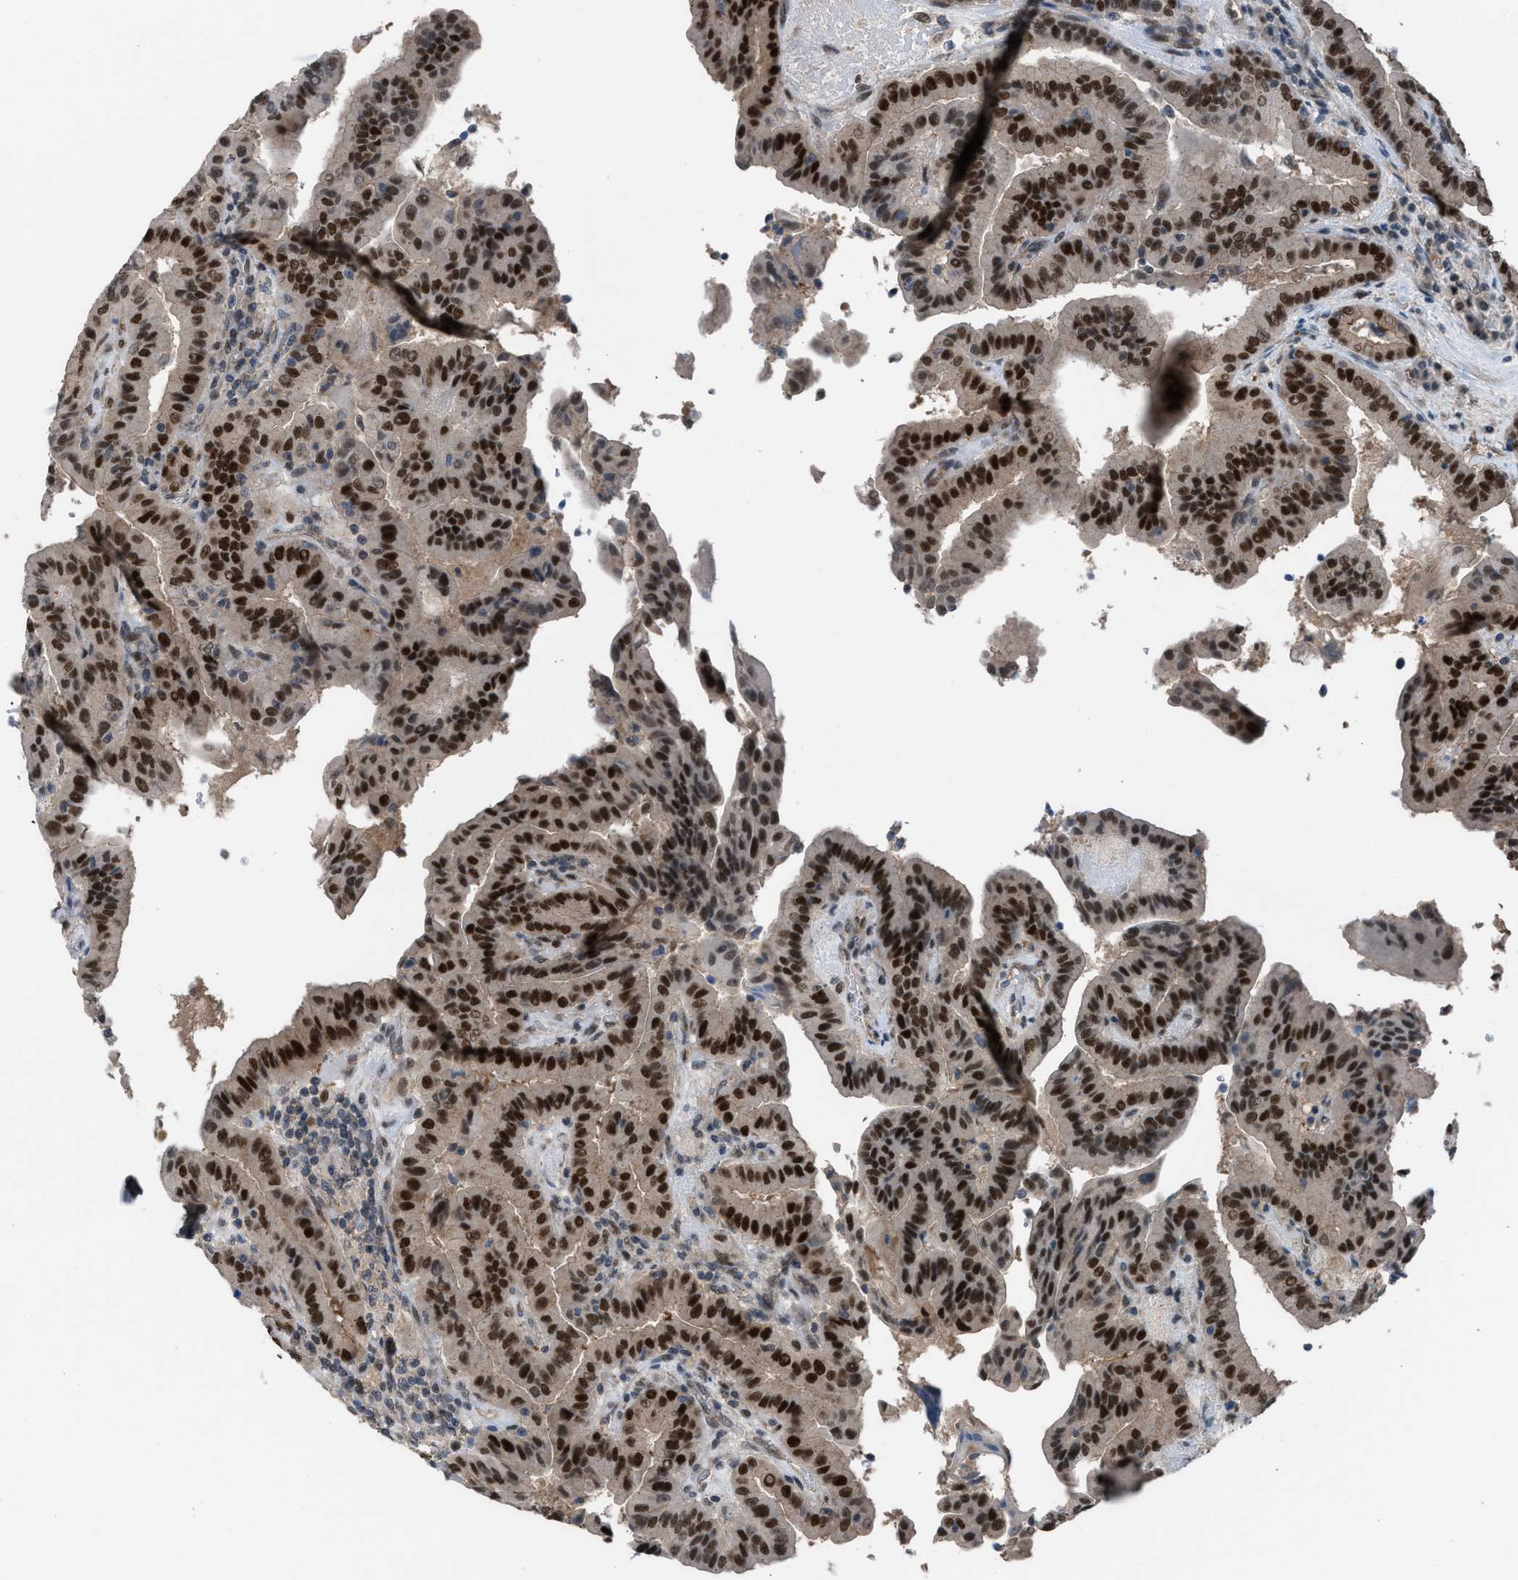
{"staining": {"intensity": "strong", "quantity": ">75%", "location": "cytoplasmic/membranous,nuclear"}, "tissue": "thyroid cancer", "cell_type": "Tumor cells", "image_type": "cancer", "snomed": [{"axis": "morphology", "description": "Papillary adenocarcinoma, NOS"}, {"axis": "topography", "description": "Thyroid gland"}], "caption": "Immunohistochemical staining of thyroid papillary adenocarcinoma shows high levels of strong cytoplasmic/membranous and nuclear protein staining in approximately >75% of tumor cells.", "gene": "CRTC1", "patient": {"sex": "male", "age": 33}}